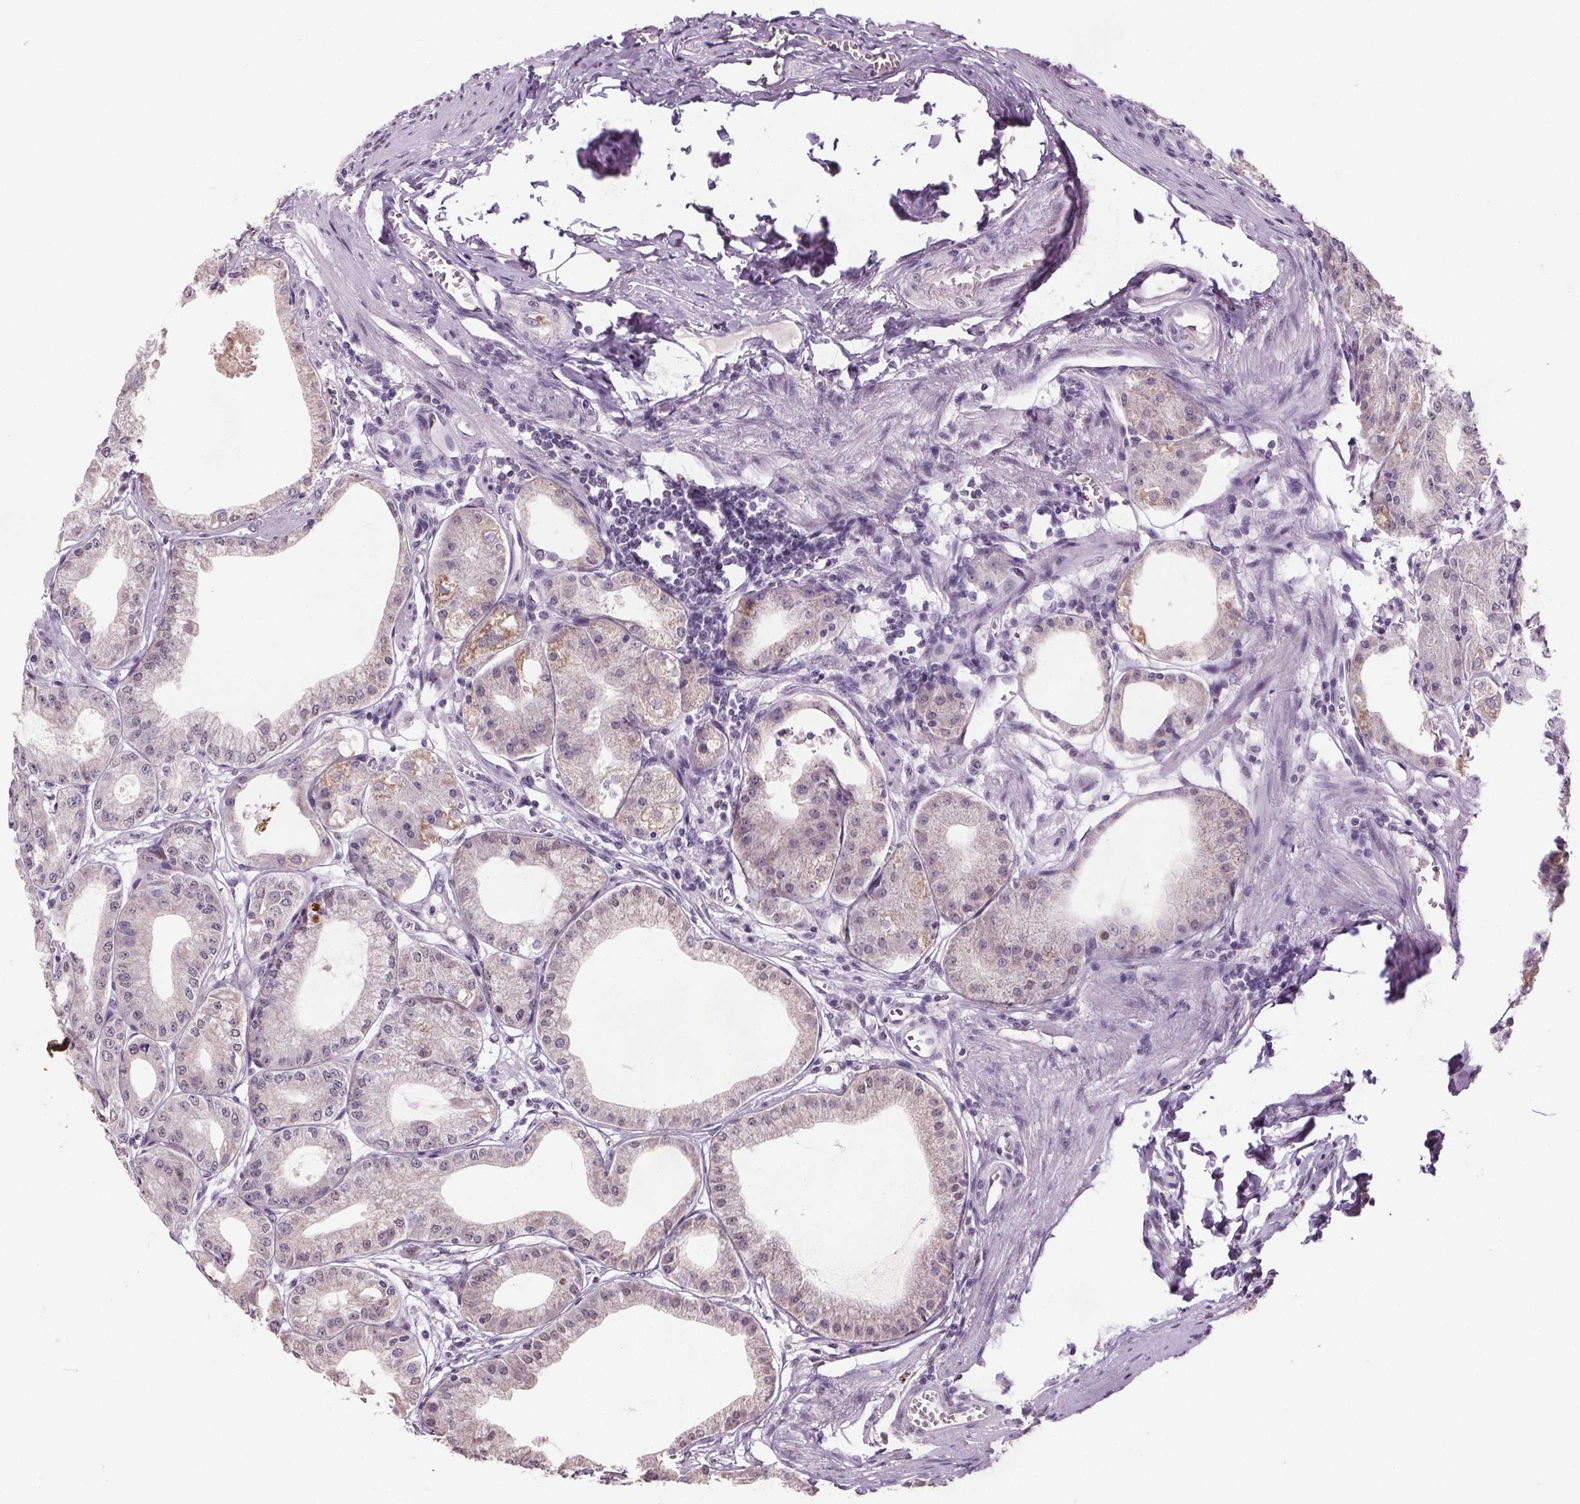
{"staining": {"intensity": "moderate", "quantity": "<25%", "location": "cytoplasmic/membranous,nuclear"}, "tissue": "stomach", "cell_type": "Glandular cells", "image_type": "normal", "snomed": [{"axis": "morphology", "description": "Normal tissue, NOS"}, {"axis": "topography", "description": "Stomach, lower"}], "caption": "Glandular cells demonstrate moderate cytoplasmic/membranous,nuclear expression in approximately <25% of cells in normal stomach. The staining is performed using DAB brown chromogen to label protein expression. The nuclei are counter-stained blue using hematoxylin.", "gene": "SLC2A9", "patient": {"sex": "male", "age": 71}}